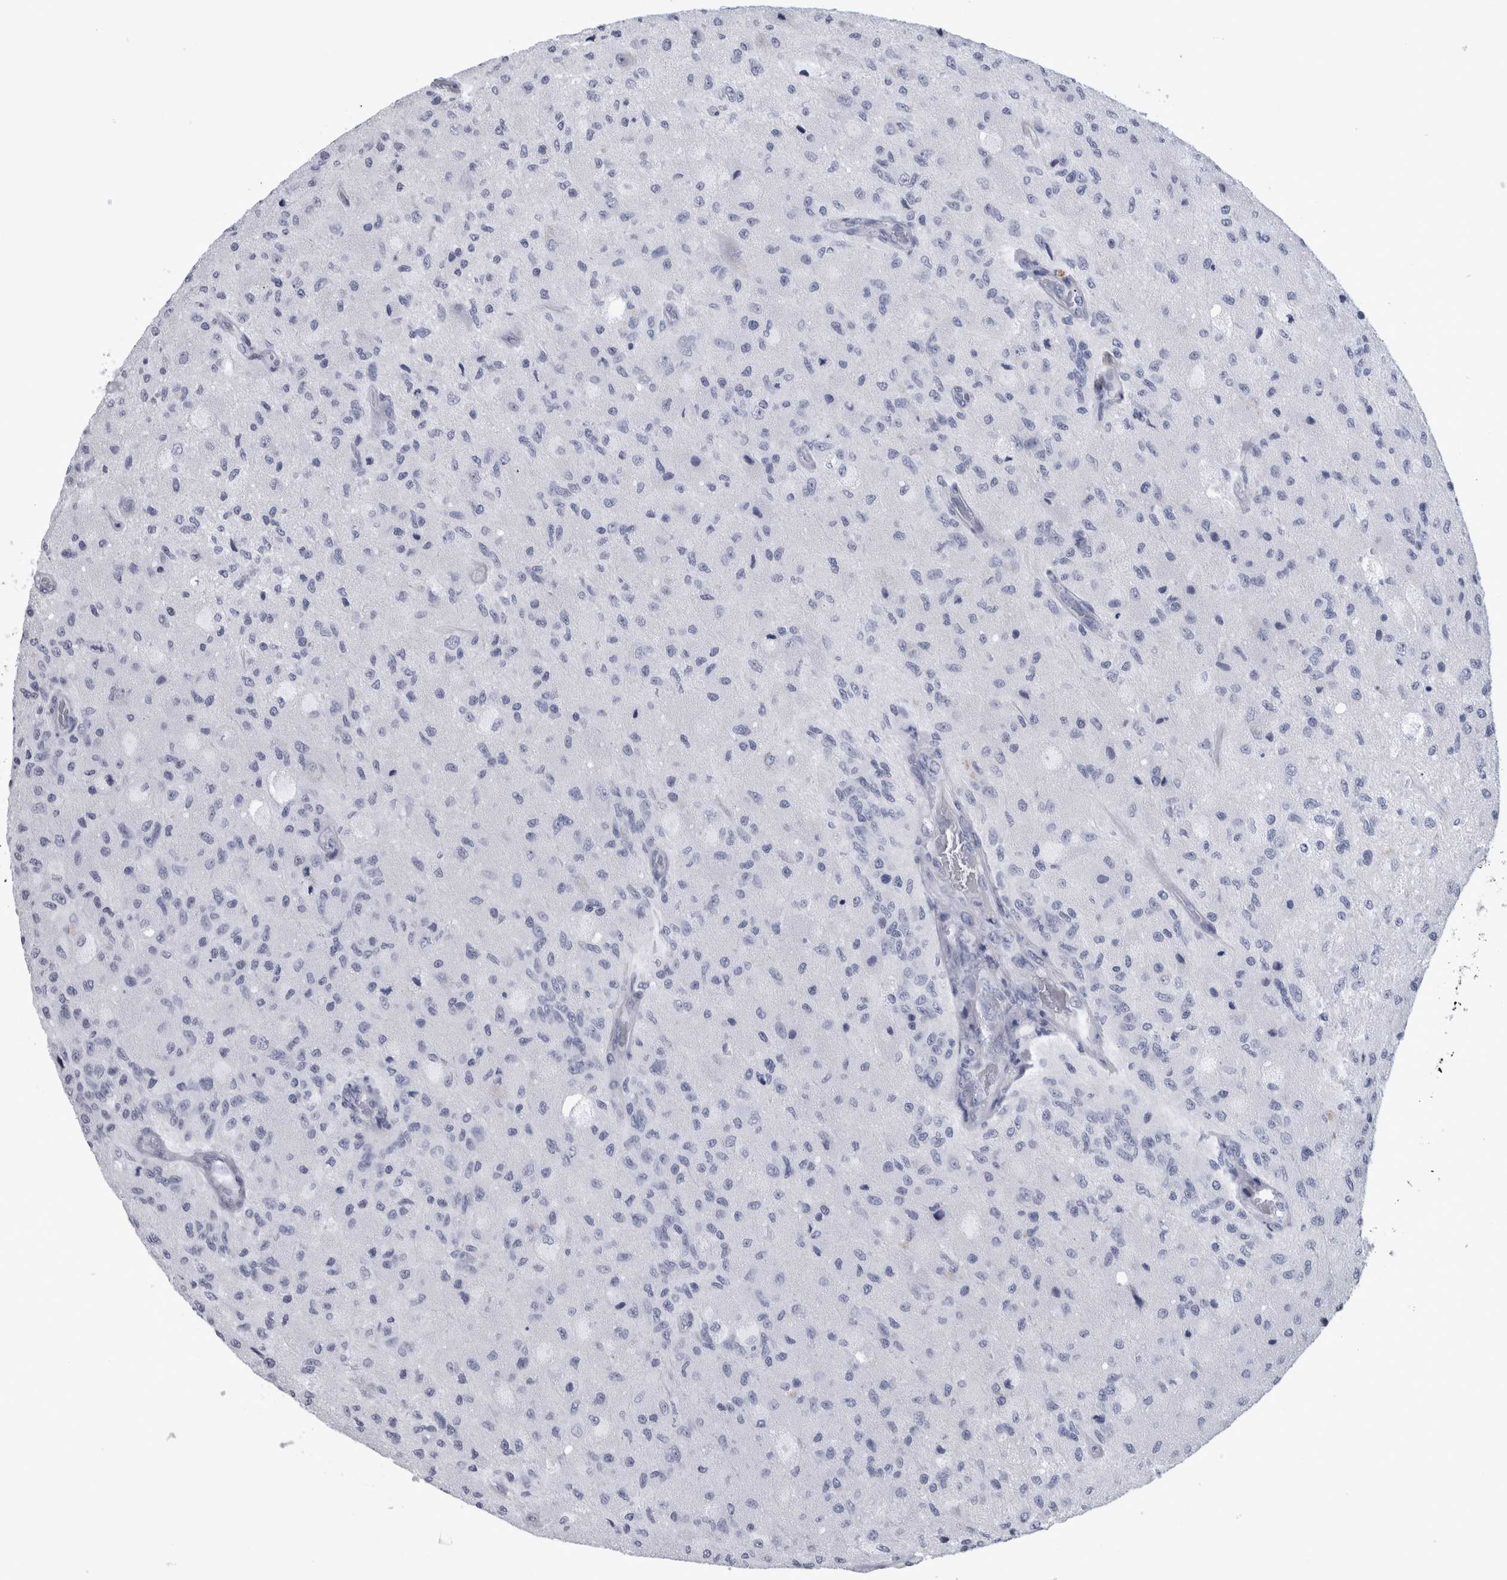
{"staining": {"intensity": "negative", "quantity": "none", "location": "none"}, "tissue": "glioma", "cell_type": "Tumor cells", "image_type": "cancer", "snomed": [{"axis": "morphology", "description": "Normal tissue, NOS"}, {"axis": "morphology", "description": "Glioma, malignant, High grade"}, {"axis": "topography", "description": "Cerebral cortex"}], "caption": "Human glioma stained for a protein using IHC exhibits no staining in tumor cells.", "gene": "PAX5", "patient": {"sex": "male", "age": 77}}